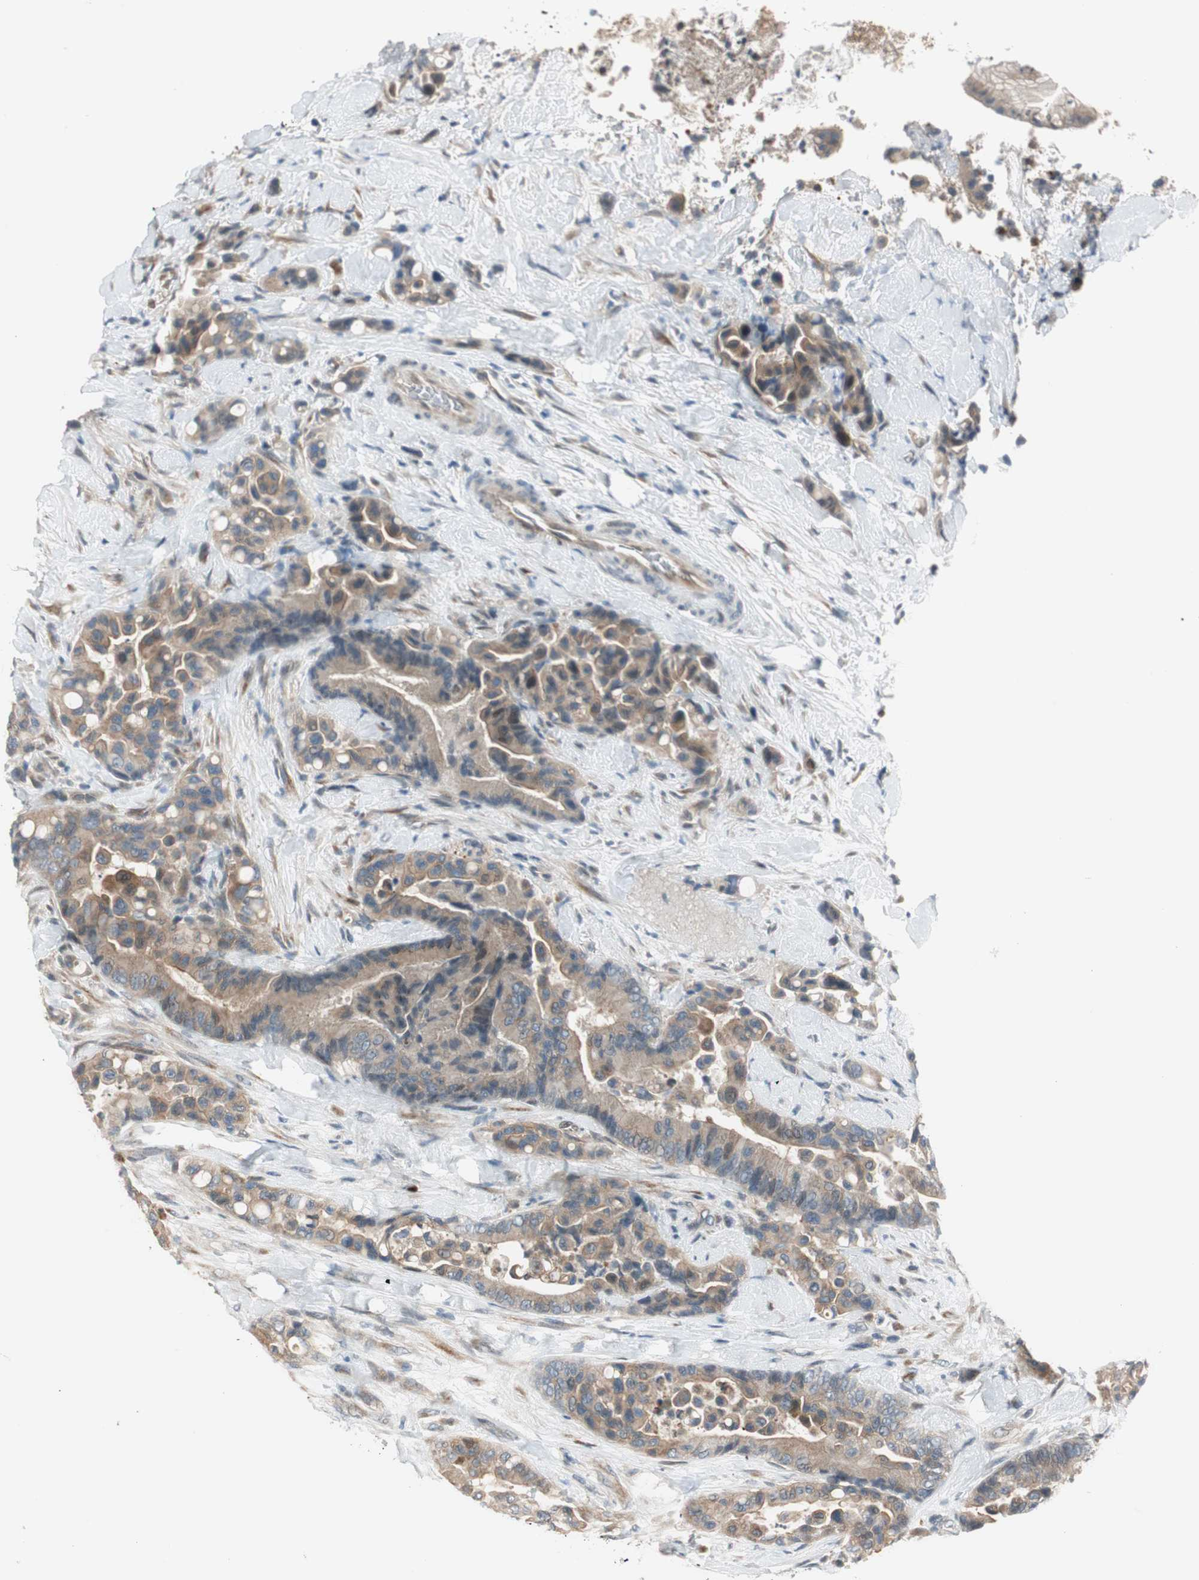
{"staining": {"intensity": "weak", "quantity": ">75%", "location": "cytoplasmic/membranous"}, "tissue": "colorectal cancer", "cell_type": "Tumor cells", "image_type": "cancer", "snomed": [{"axis": "morphology", "description": "Normal tissue, NOS"}, {"axis": "morphology", "description": "Adenocarcinoma, NOS"}, {"axis": "topography", "description": "Colon"}], "caption": "Immunohistochemistry of colorectal cancer reveals low levels of weak cytoplasmic/membranous staining in about >75% of tumor cells.", "gene": "CGRRF1", "patient": {"sex": "male", "age": 82}}